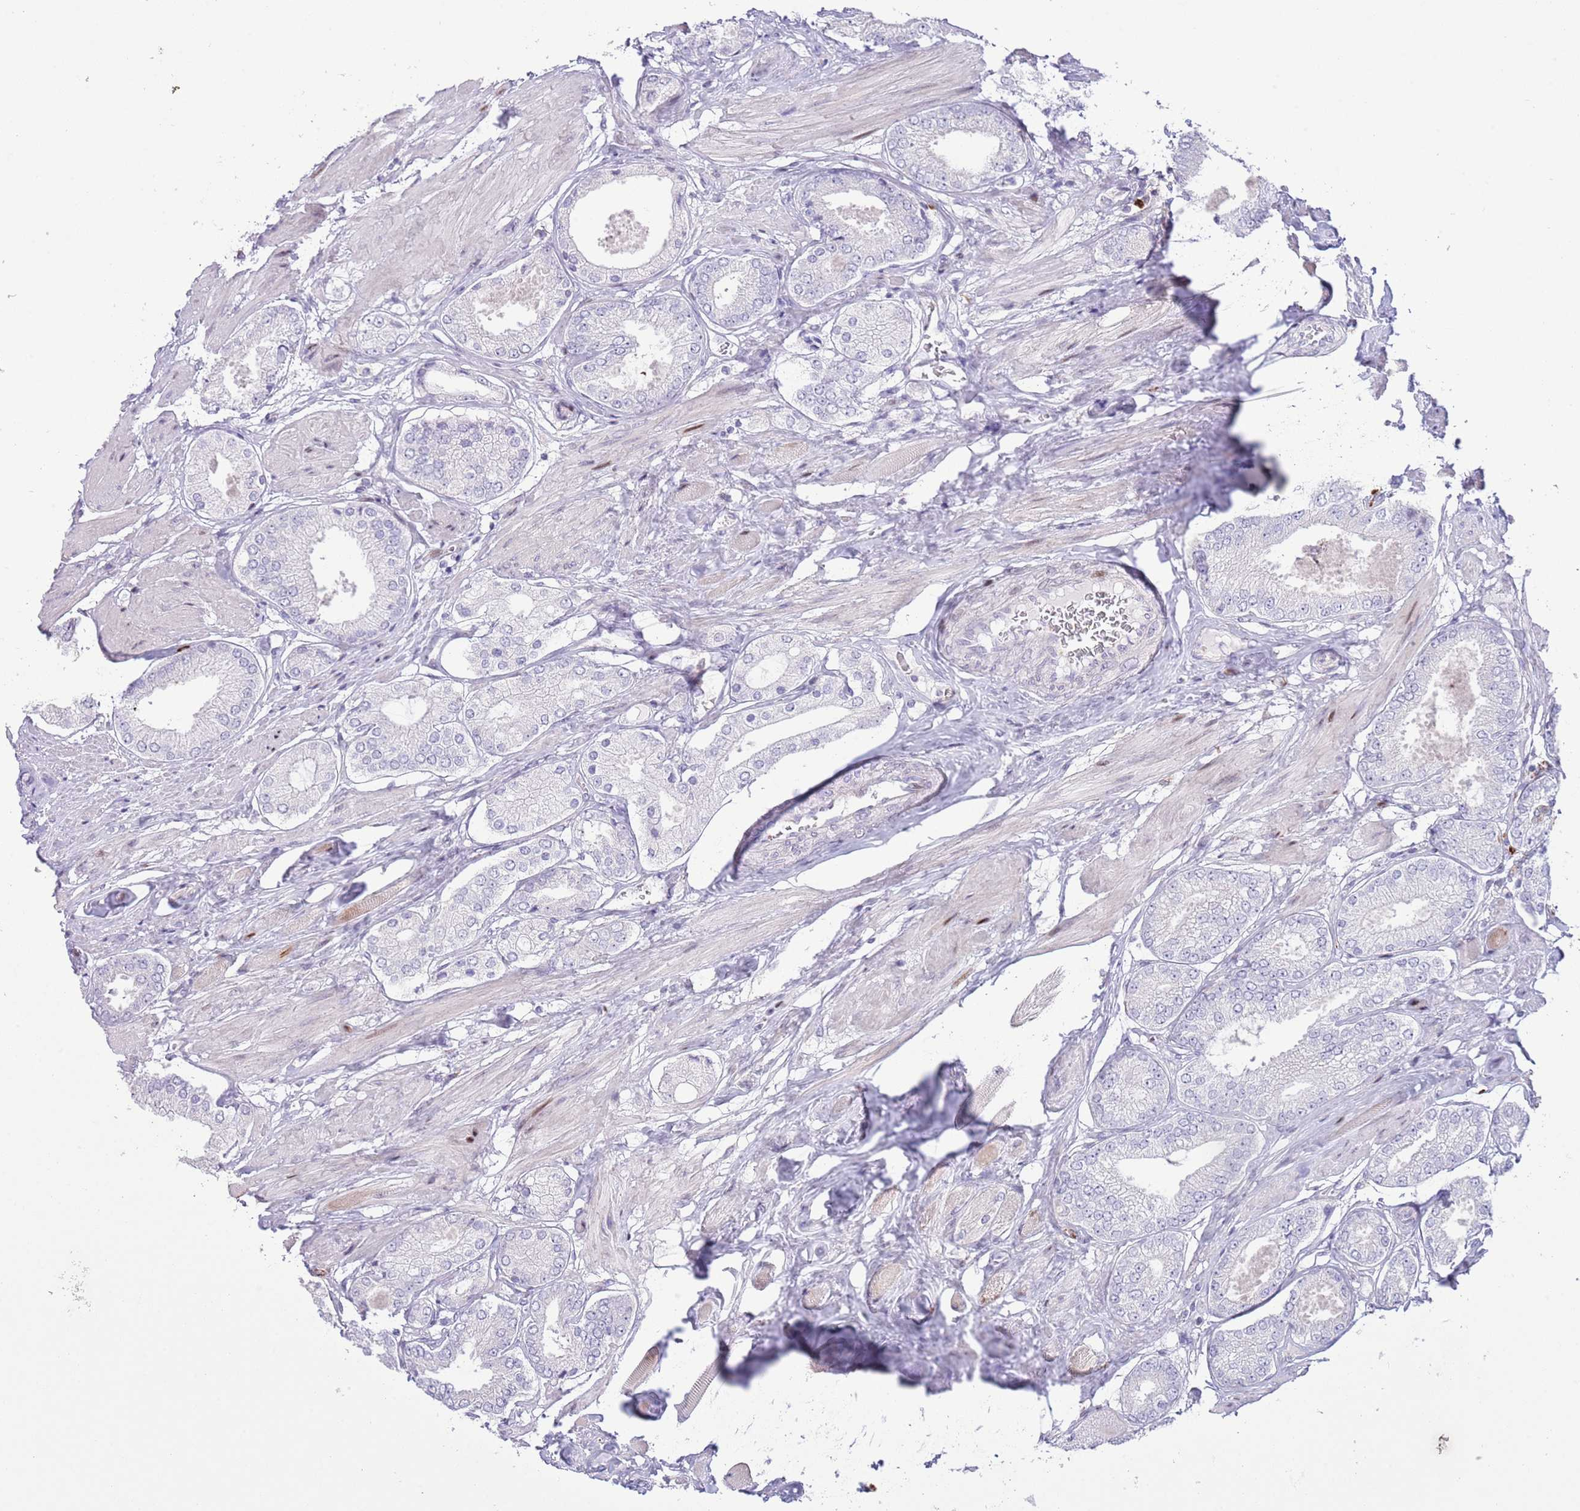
{"staining": {"intensity": "negative", "quantity": "none", "location": "none"}, "tissue": "prostate cancer", "cell_type": "Tumor cells", "image_type": "cancer", "snomed": [{"axis": "morphology", "description": "Adenocarcinoma, High grade"}, {"axis": "topography", "description": "Prostate and seminal vesicle, NOS"}], "caption": "This is an immunohistochemistry (IHC) photomicrograph of human prostate cancer (adenocarcinoma (high-grade)). There is no expression in tumor cells.", "gene": "ANO8", "patient": {"sex": "male", "age": 64}}